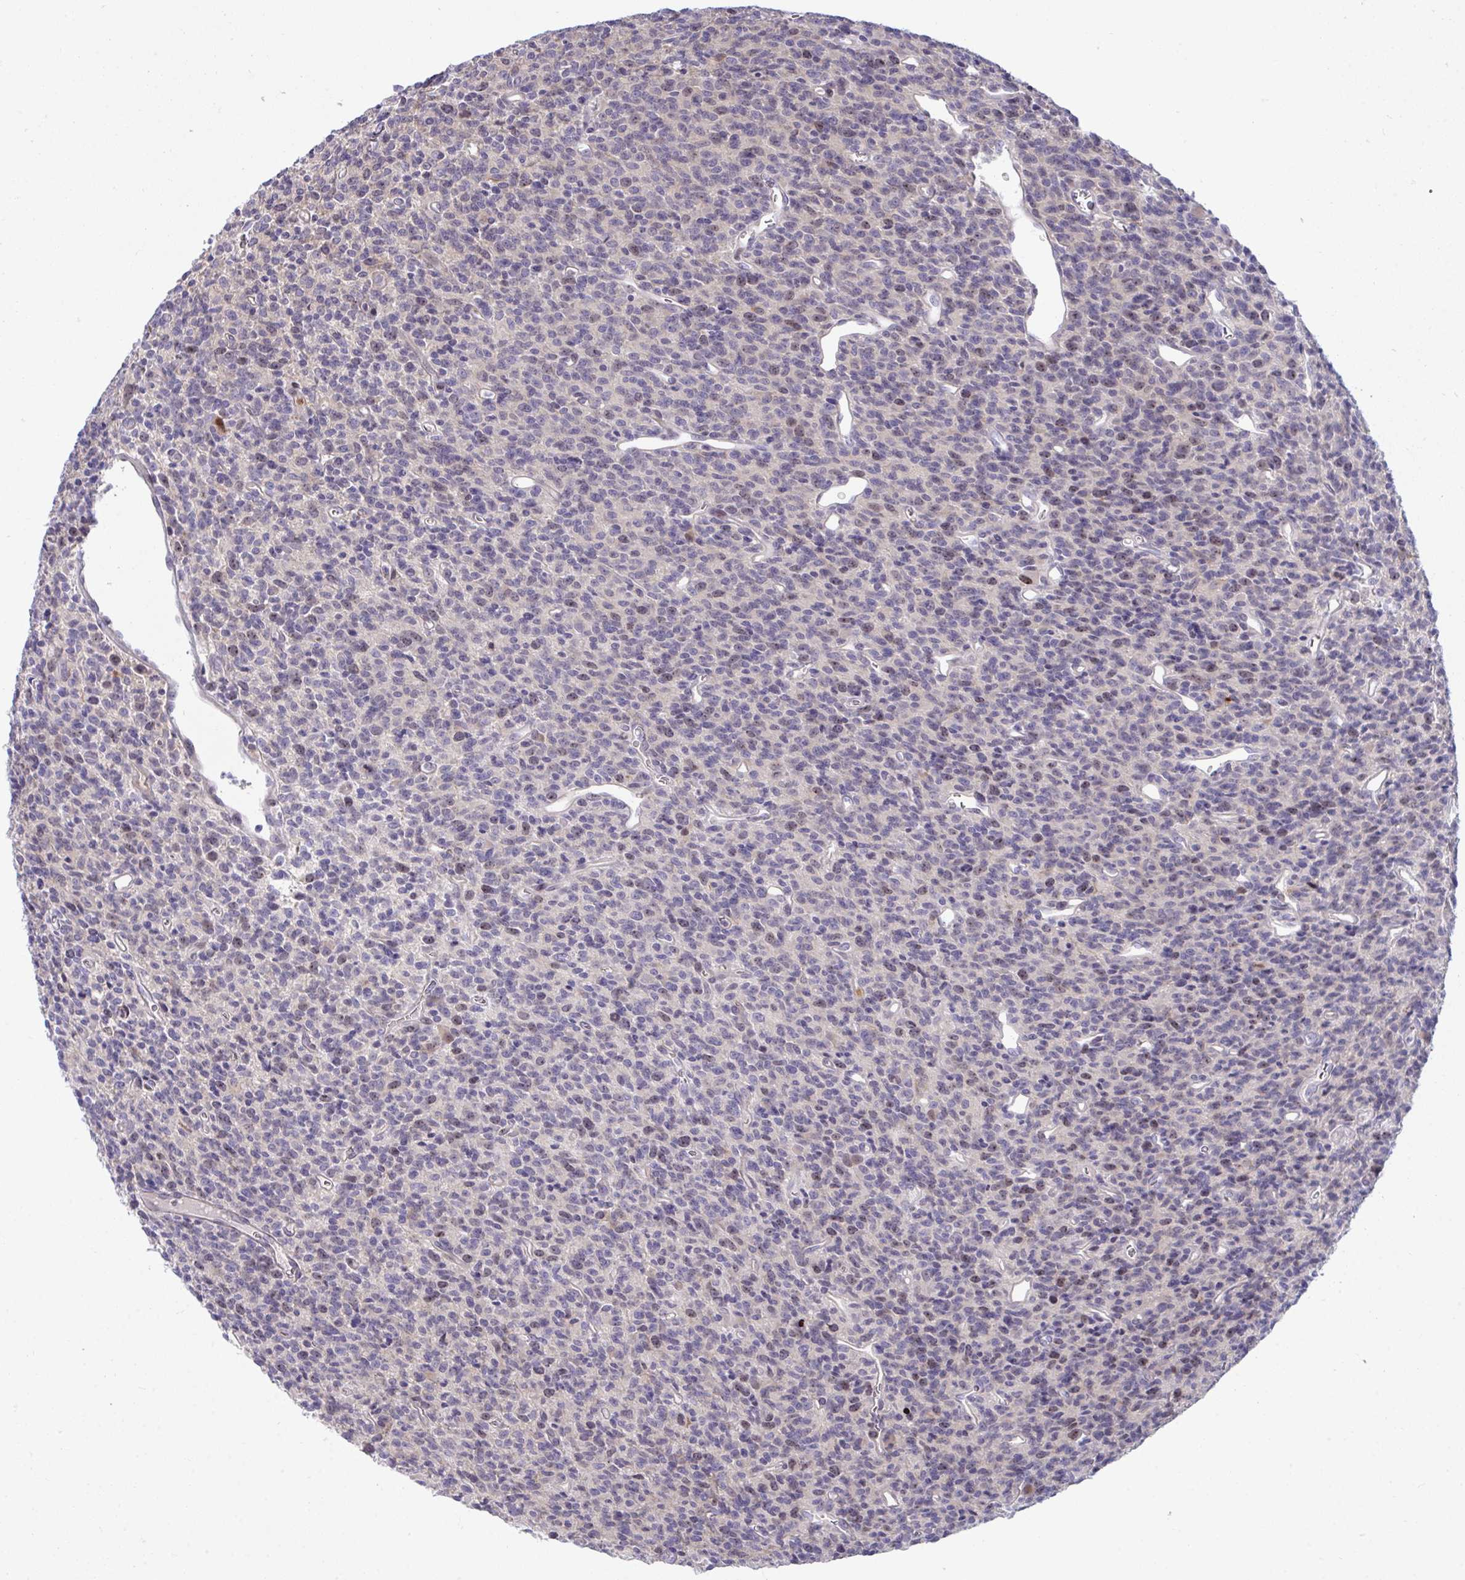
{"staining": {"intensity": "weak", "quantity": "<25%", "location": "nuclear"}, "tissue": "glioma", "cell_type": "Tumor cells", "image_type": "cancer", "snomed": [{"axis": "morphology", "description": "Glioma, malignant, High grade"}, {"axis": "topography", "description": "Brain"}], "caption": "DAB immunohistochemical staining of glioma shows no significant staining in tumor cells.", "gene": "CENPQ", "patient": {"sex": "male", "age": 76}}